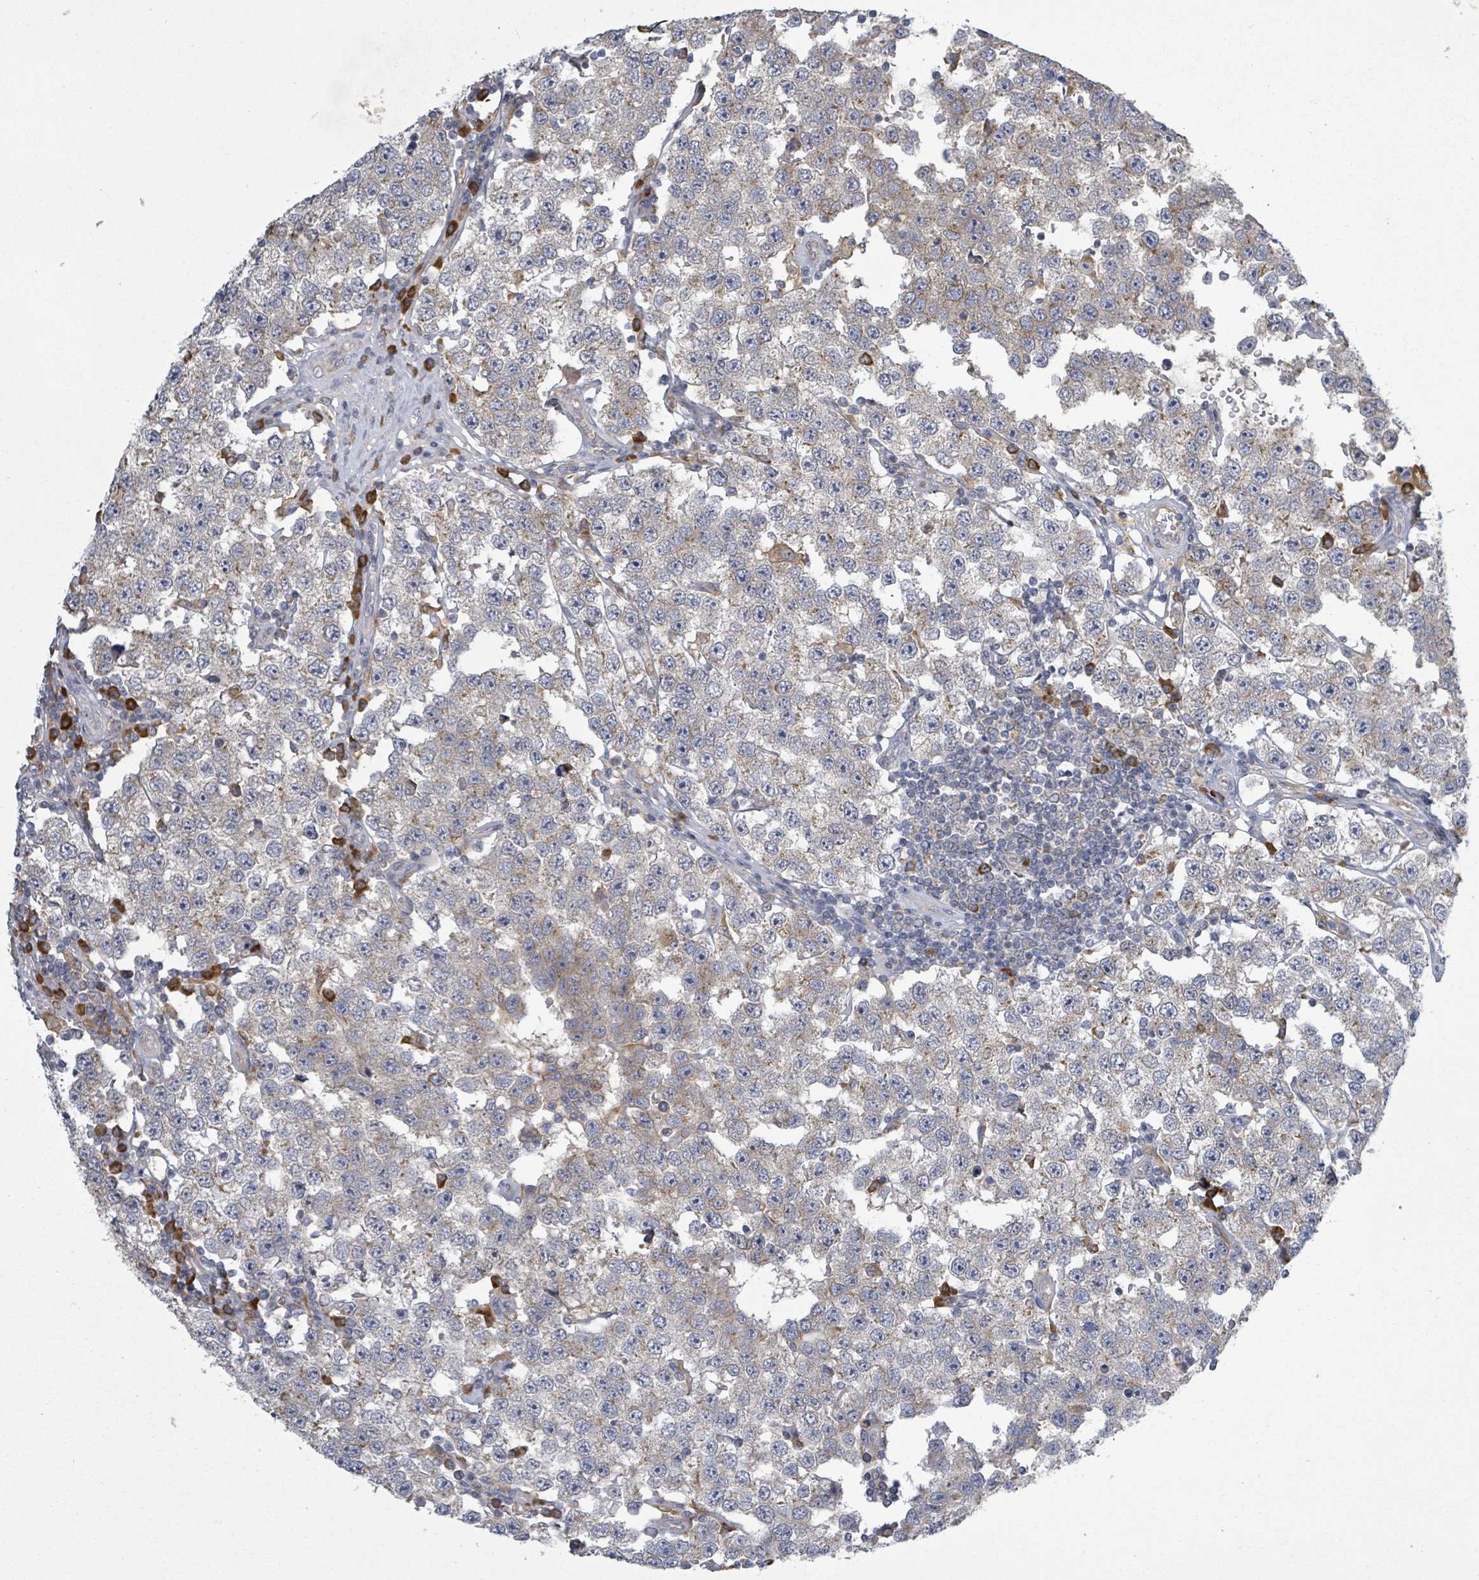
{"staining": {"intensity": "weak", "quantity": "<25%", "location": "cytoplasmic/membranous"}, "tissue": "testis cancer", "cell_type": "Tumor cells", "image_type": "cancer", "snomed": [{"axis": "morphology", "description": "Seminoma, NOS"}, {"axis": "topography", "description": "Testis"}], "caption": "Immunohistochemical staining of testis seminoma reveals no significant staining in tumor cells.", "gene": "ATP13A1", "patient": {"sex": "male", "age": 34}}